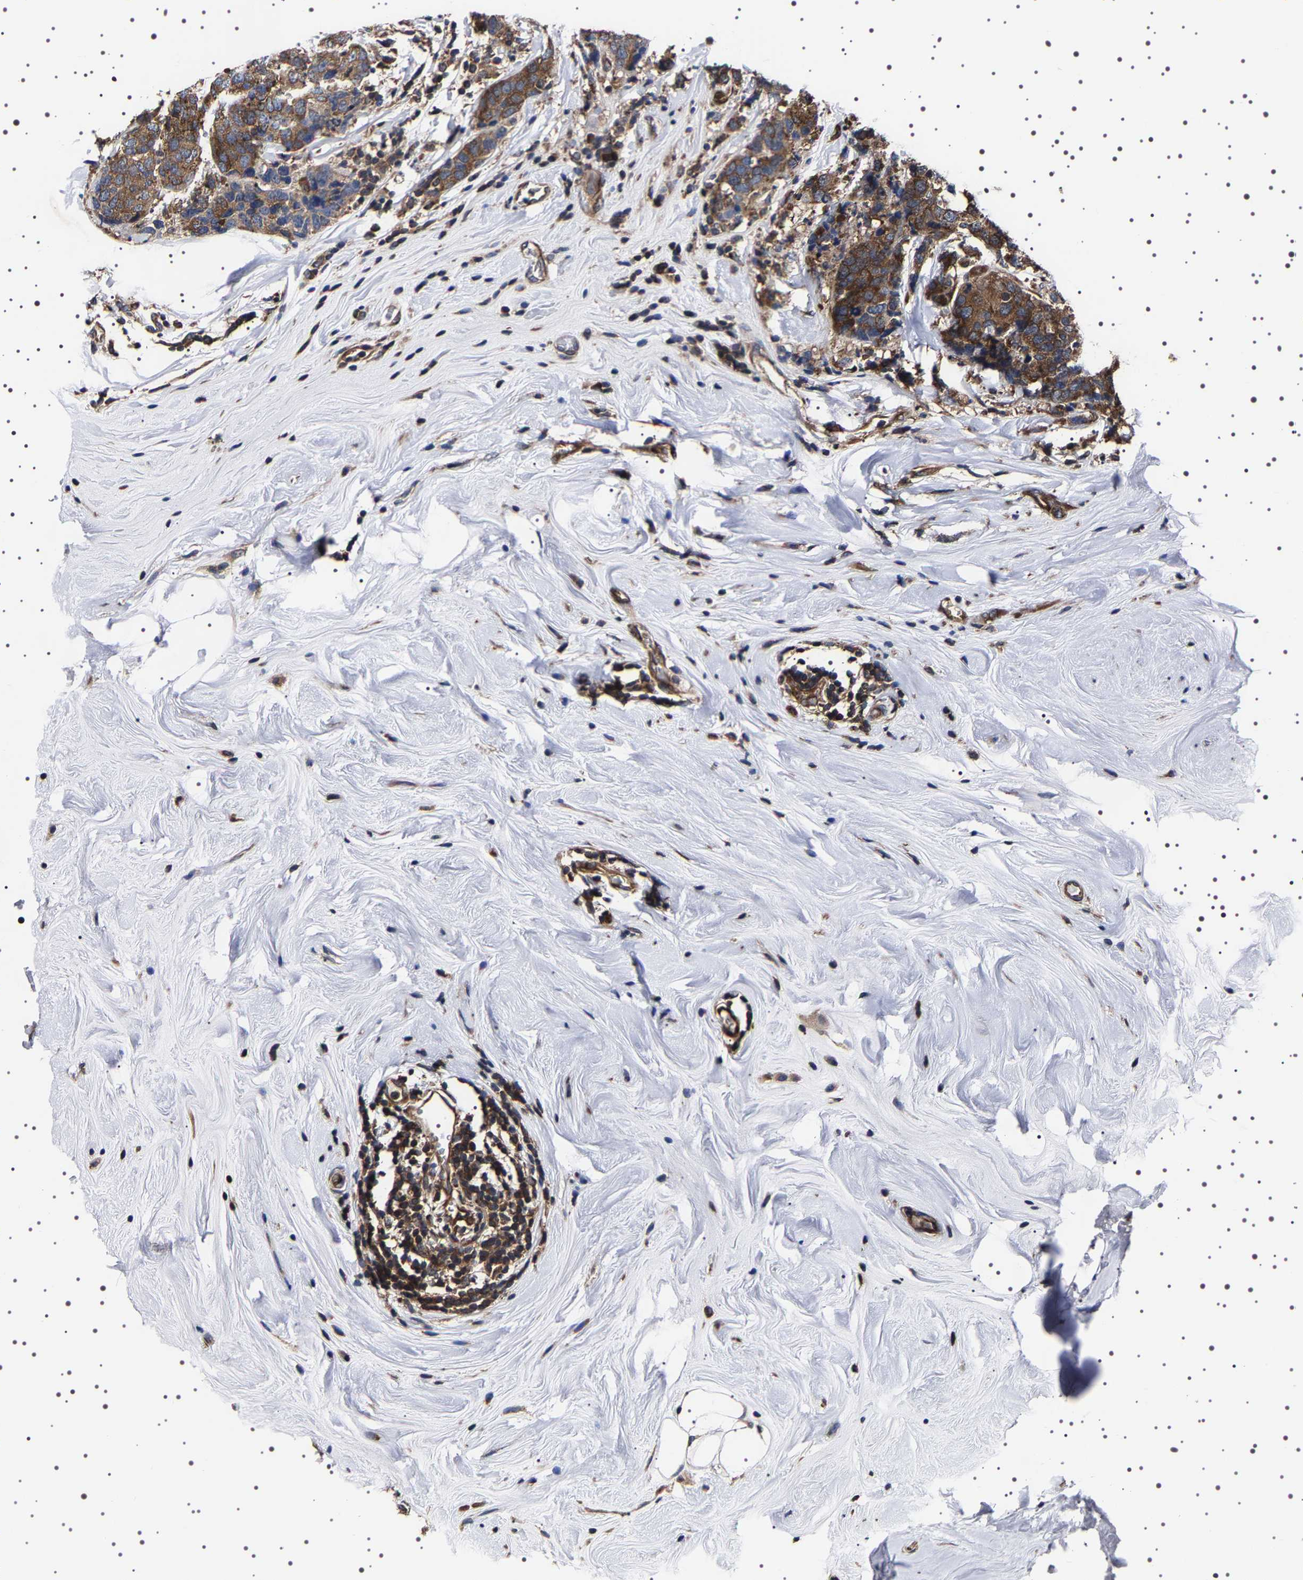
{"staining": {"intensity": "moderate", "quantity": ">75%", "location": "cytoplasmic/membranous"}, "tissue": "breast cancer", "cell_type": "Tumor cells", "image_type": "cancer", "snomed": [{"axis": "morphology", "description": "Lobular carcinoma"}, {"axis": "topography", "description": "Breast"}], "caption": "Immunohistochemical staining of lobular carcinoma (breast) displays moderate cytoplasmic/membranous protein staining in approximately >75% of tumor cells.", "gene": "DARS1", "patient": {"sex": "female", "age": 59}}